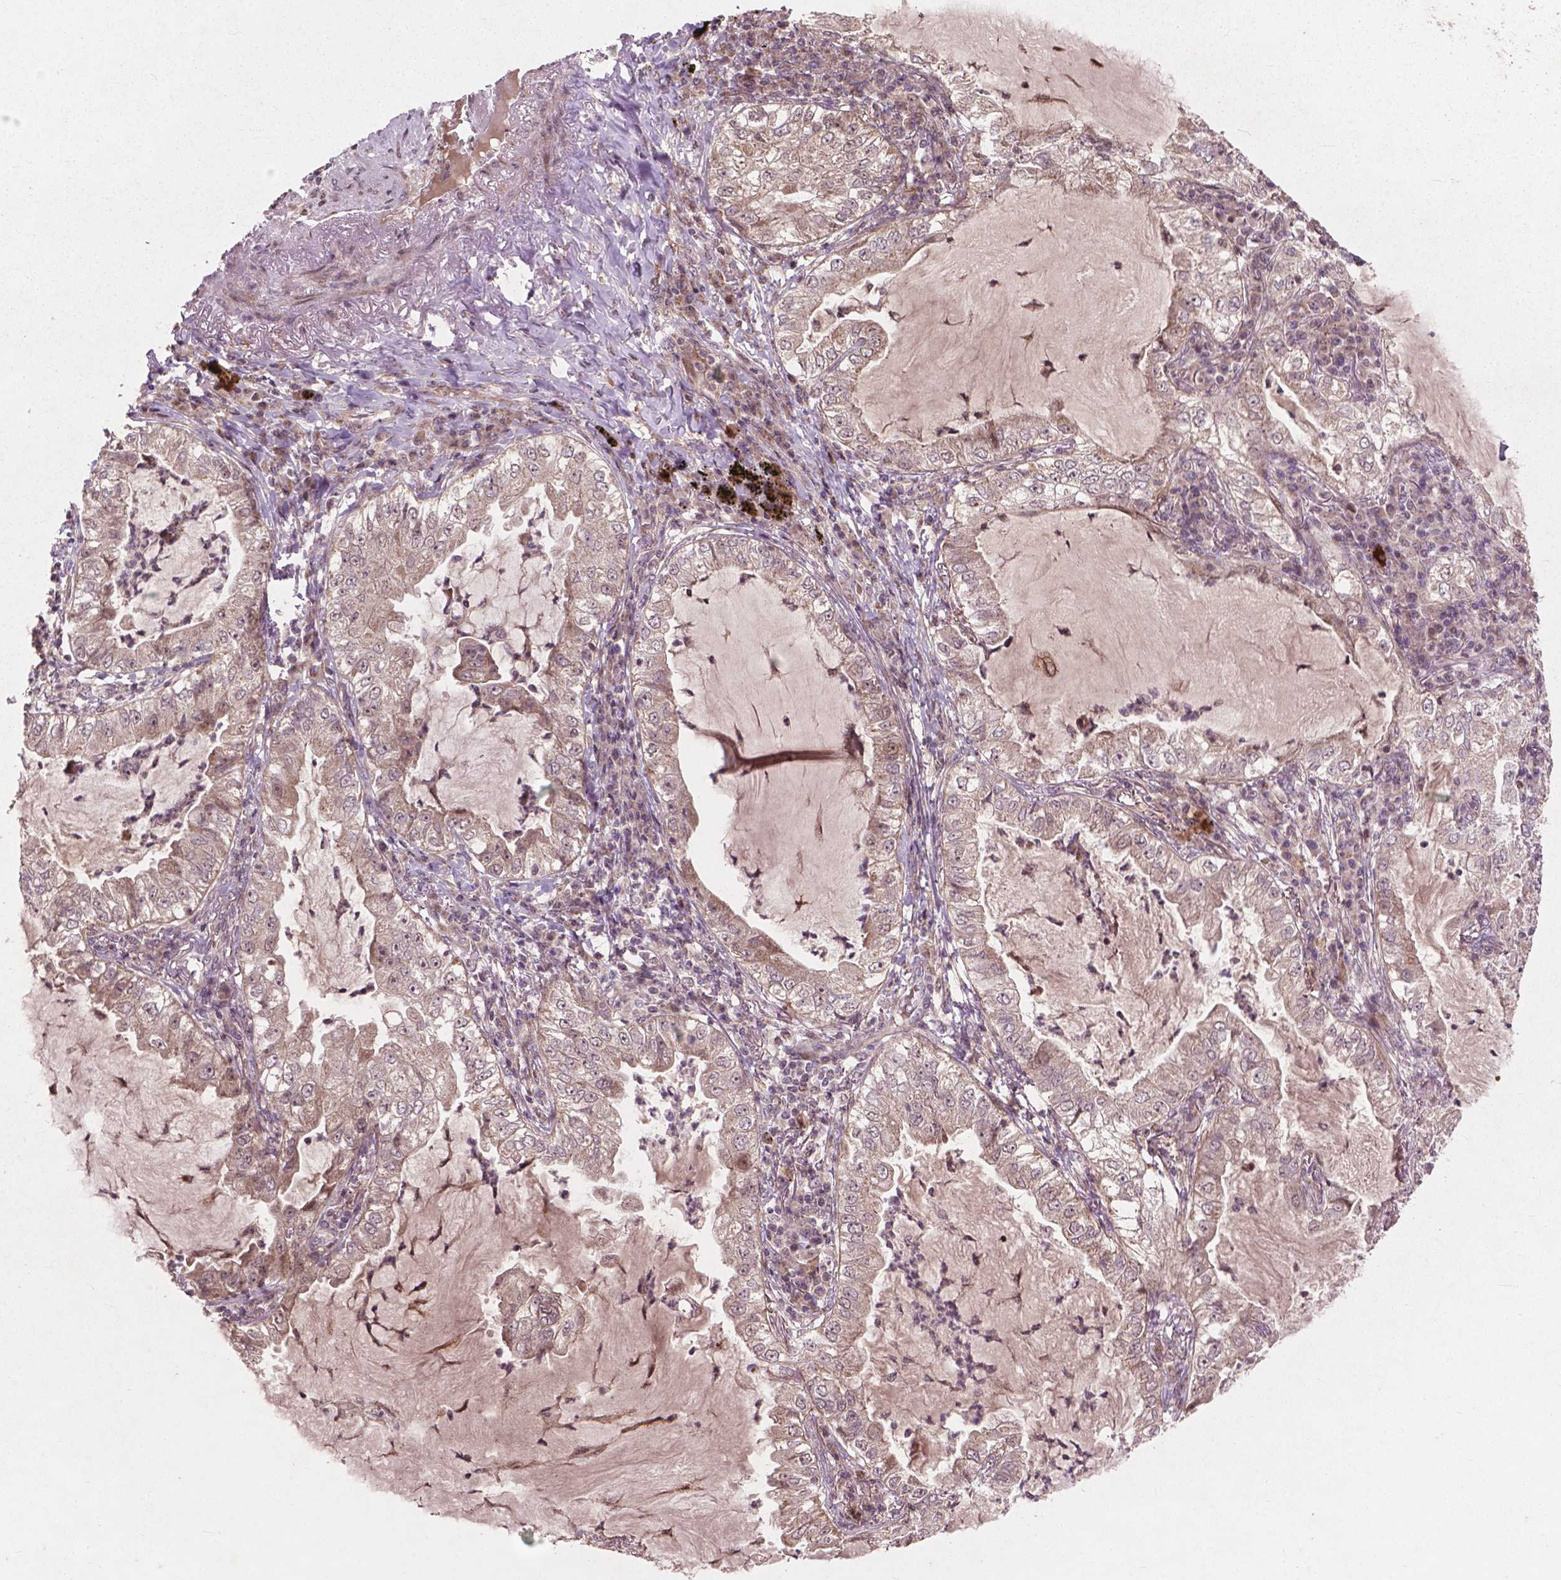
{"staining": {"intensity": "moderate", "quantity": ">75%", "location": "cytoplasmic/membranous"}, "tissue": "lung cancer", "cell_type": "Tumor cells", "image_type": "cancer", "snomed": [{"axis": "morphology", "description": "Adenocarcinoma, NOS"}, {"axis": "topography", "description": "Lung"}], "caption": "A brown stain shows moderate cytoplasmic/membranous staining of a protein in human lung adenocarcinoma tumor cells. Ihc stains the protein in brown and the nuclei are stained blue.", "gene": "B3GALNT2", "patient": {"sex": "female", "age": 73}}